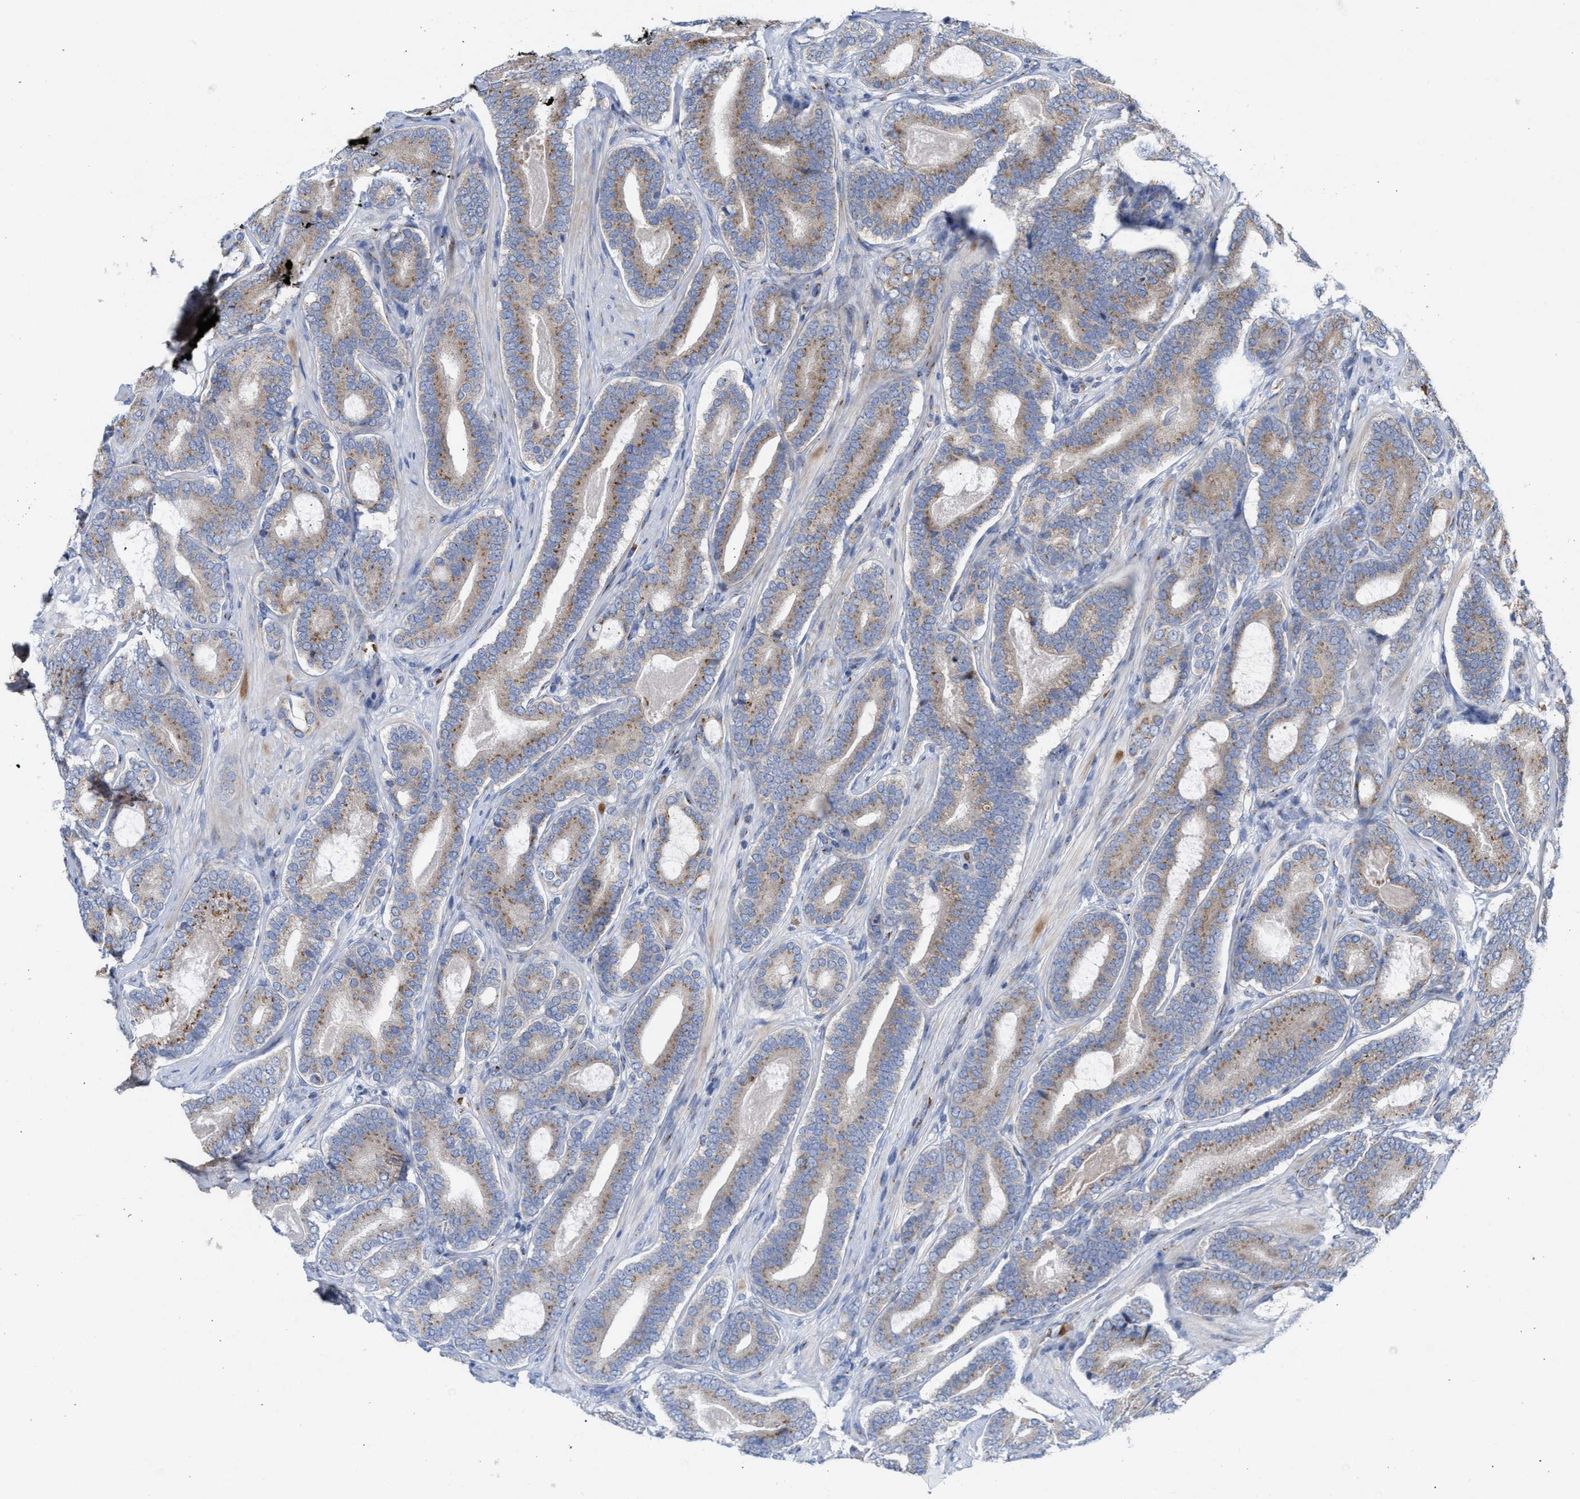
{"staining": {"intensity": "moderate", "quantity": "25%-75%", "location": "cytoplasmic/membranous"}, "tissue": "prostate cancer", "cell_type": "Tumor cells", "image_type": "cancer", "snomed": [{"axis": "morphology", "description": "Adenocarcinoma, High grade"}, {"axis": "topography", "description": "Prostate"}], "caption": "Prostate adenocarcinoma (high-grade) was stained to show a protein in brown. There is medium levels of moderate cytoplasmic/membranous positivity in about 25%-75% of tumor cells.", "gene": "CCL2", "patient": {"sex": "male", "age": 60}}